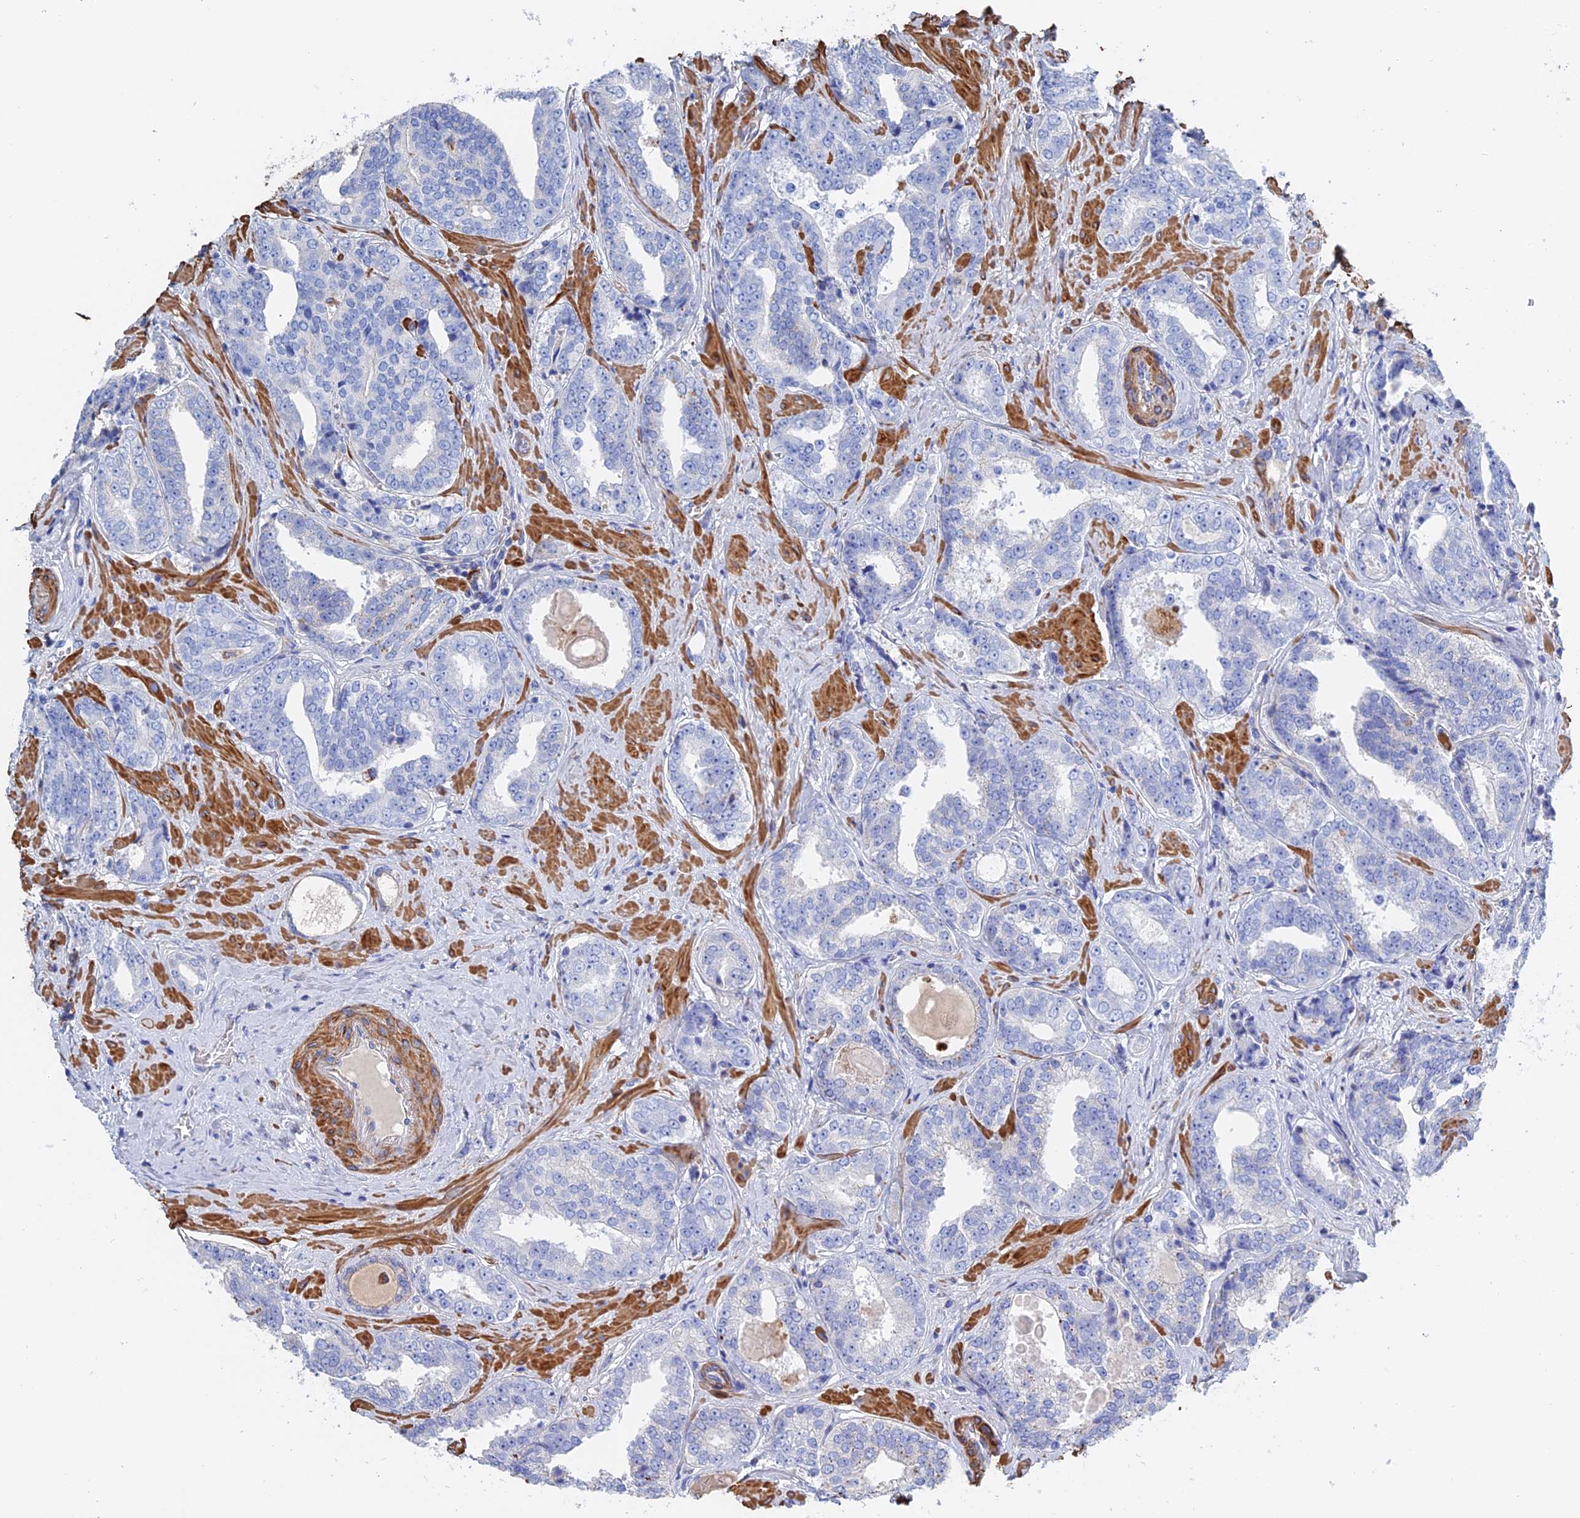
{"staining": {"intensity": "negative", "quantity": "none", "location": "none"}, "tissue": "prostate cancer", "cell_type": "Tumor cells", "image_type": "cancer", "snomed": [{"axis": "morphology", "description": "Adenocarcinoma, High grade"}, {"axis": "topography", "description": "Prostate"}], "caption": "Immunohistochemistry histopathology image of neoplastic tissue: prostate high-grade adenocarcinoma stained with DAB (3,3'-diaminobenzidine) exhibits no significant protein expression in tumor cells.", "gene": "STRA6", "patient": {"sex": "male", "age": 67}}